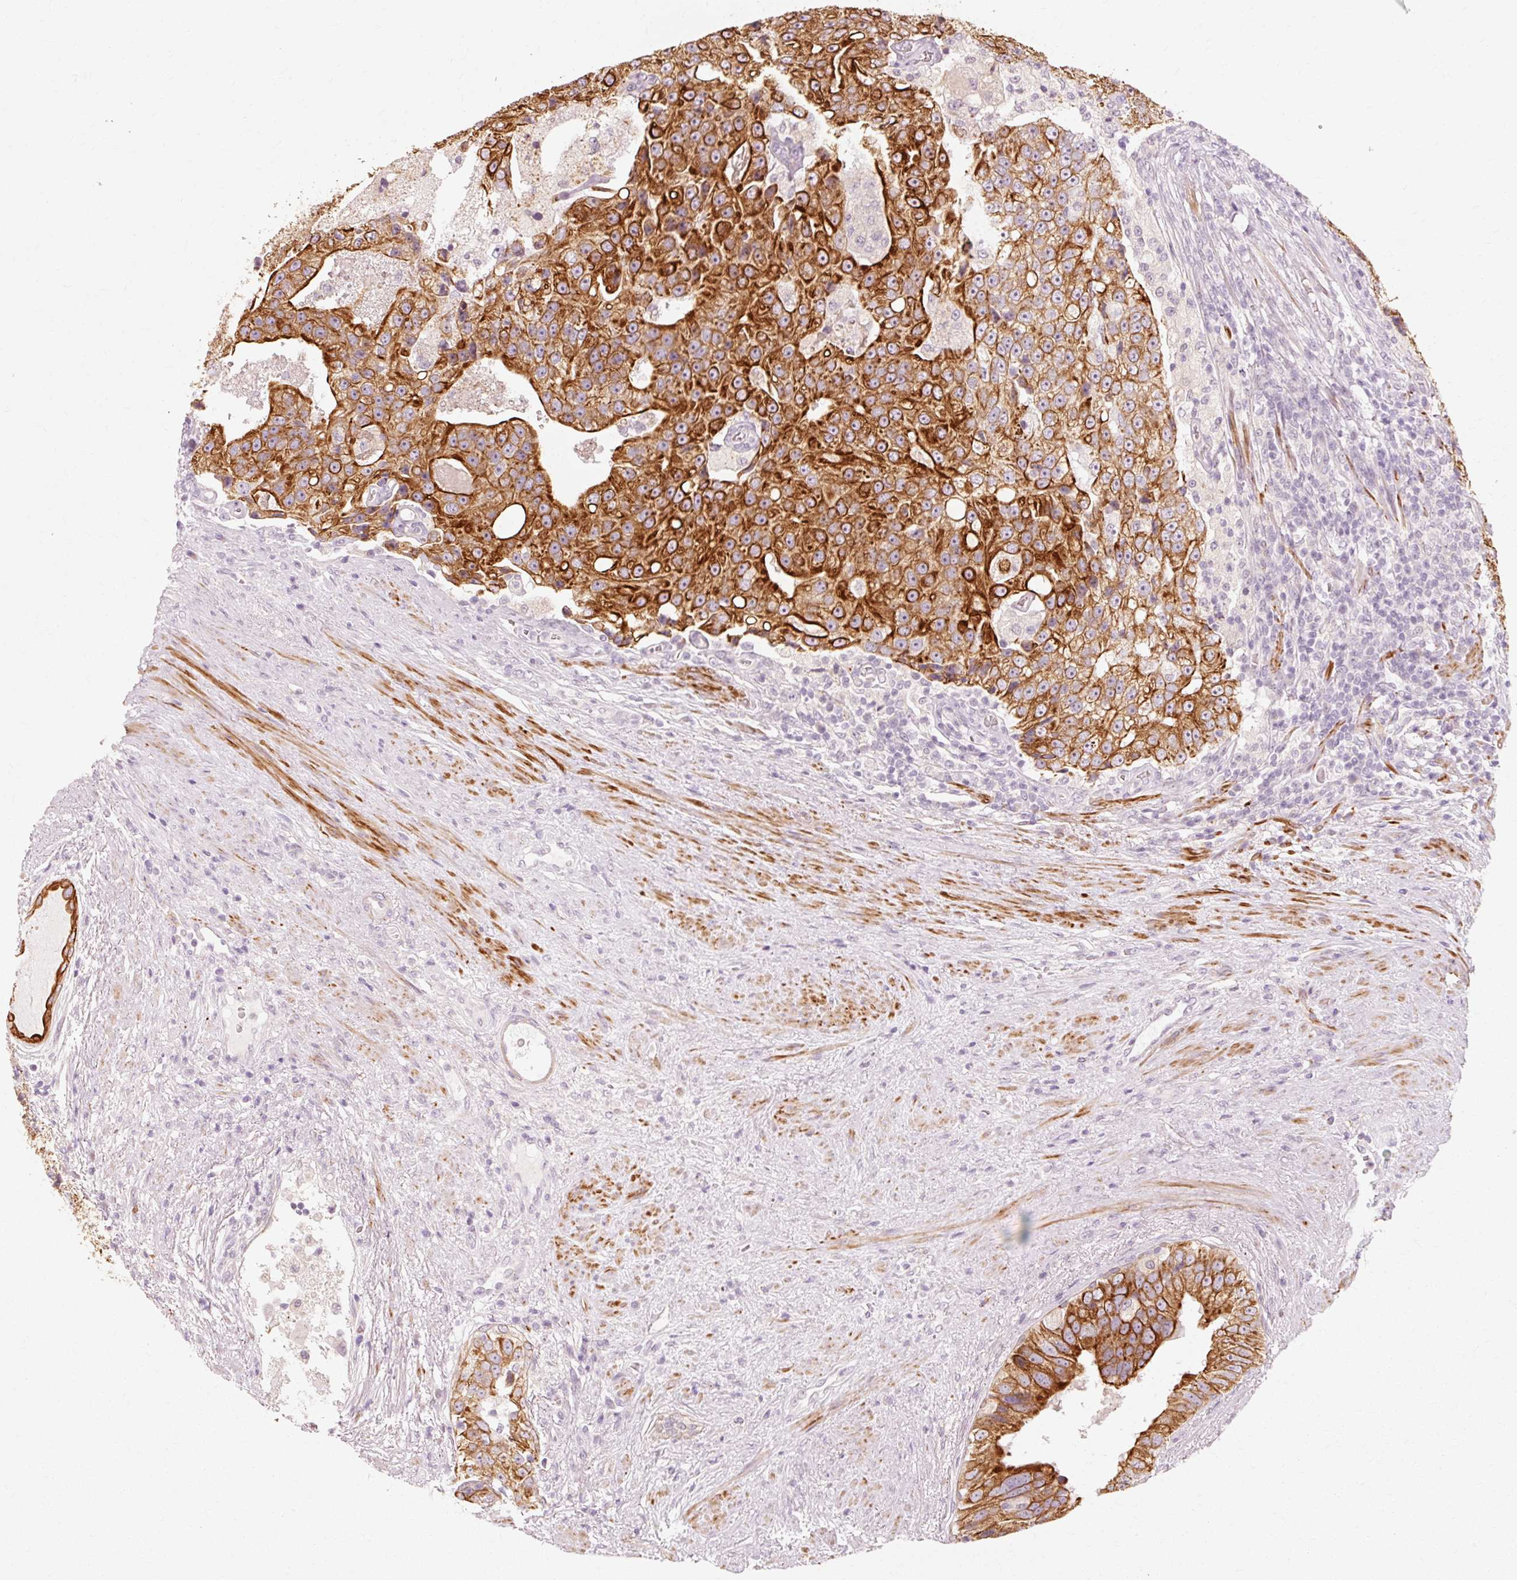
{"staining": {"intensity": "strong", "quantity": ">75%", "location": "cytoplasmic/membranous"}, "tissue": "prostate cancer", "cell_type": "Tumor cells", "image_type": "cancer", "snomed": [{"axis": "morphology", "description": "Adenocarcinoma, High grade"}, {"axis": "topography", "description": "Prostate"}], "caption": "IHC image of neoplastic tissue: human prostate high-grade adenocarcinoma stained using immunohistochemistry displays high levels of strong protein expression localized specifically in the cytoplasmic/membranous of tumor cells, appearing as a cytoplasmic/membranous brown color.", "gene": "TRIM73", "patient": {"sex": "male", "age": 70}}